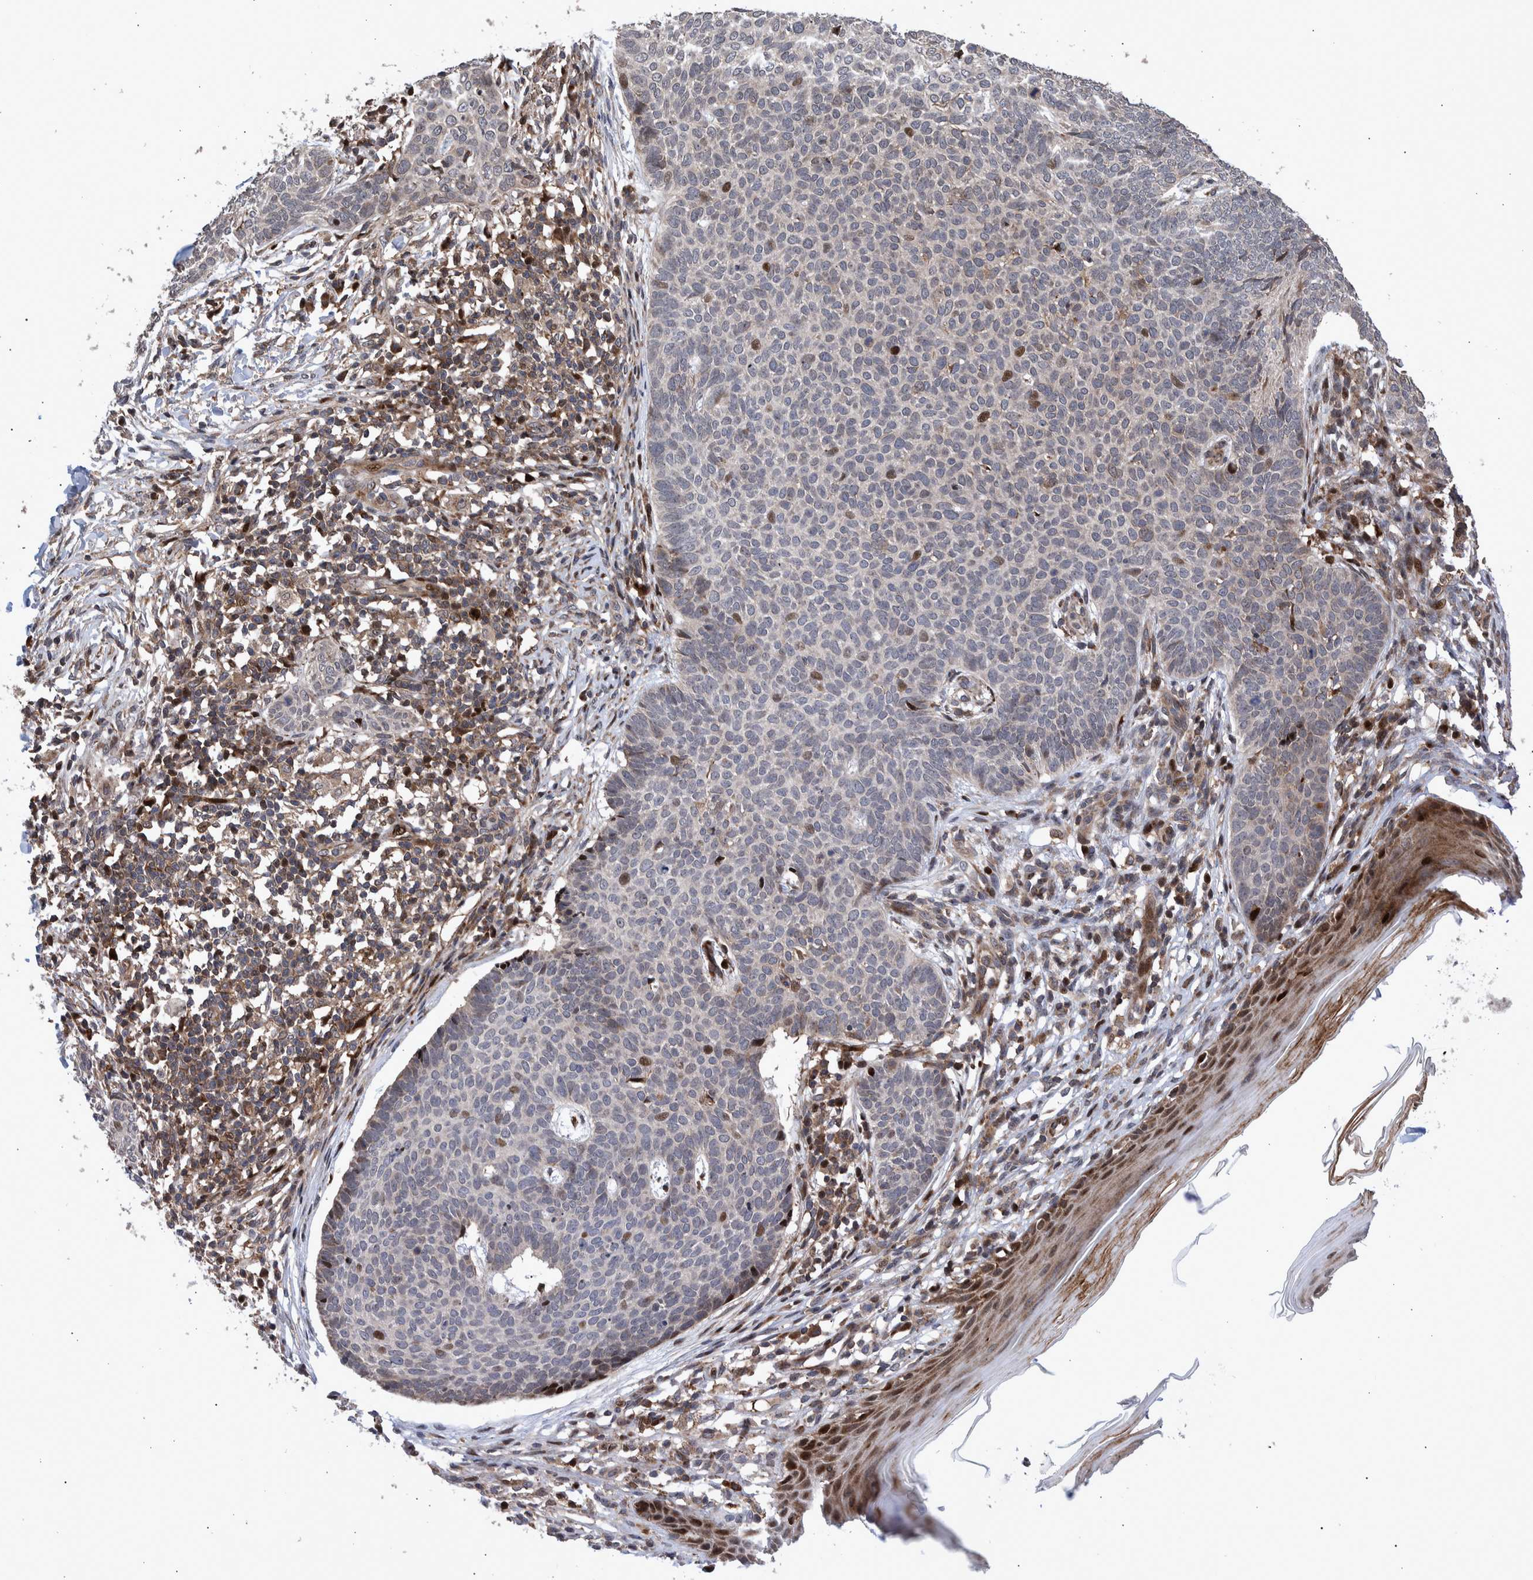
{"staining": {"intensity": "weak", "quantity": "<25%", "location": "cytoplasmic/membranous,nuclear"}, "tissue": "skin cancer", "cell_type": "Tumor cells", "image_type": "cancer", "snomed": [{"axis": "morphology", "description": "Normal tissue, NOS"}, {"axis": "morphology", "description": "Basal cell carcinoma"}, {"axis": "topography", "description": "Skin"}], "caption": "The immunohistochemistry (IHC) photomicrograph has no significant staining in tumor cells of skin cancer tissue.", "gene": "SHISA6", "patient": {"sex": "male", "age": 50}}